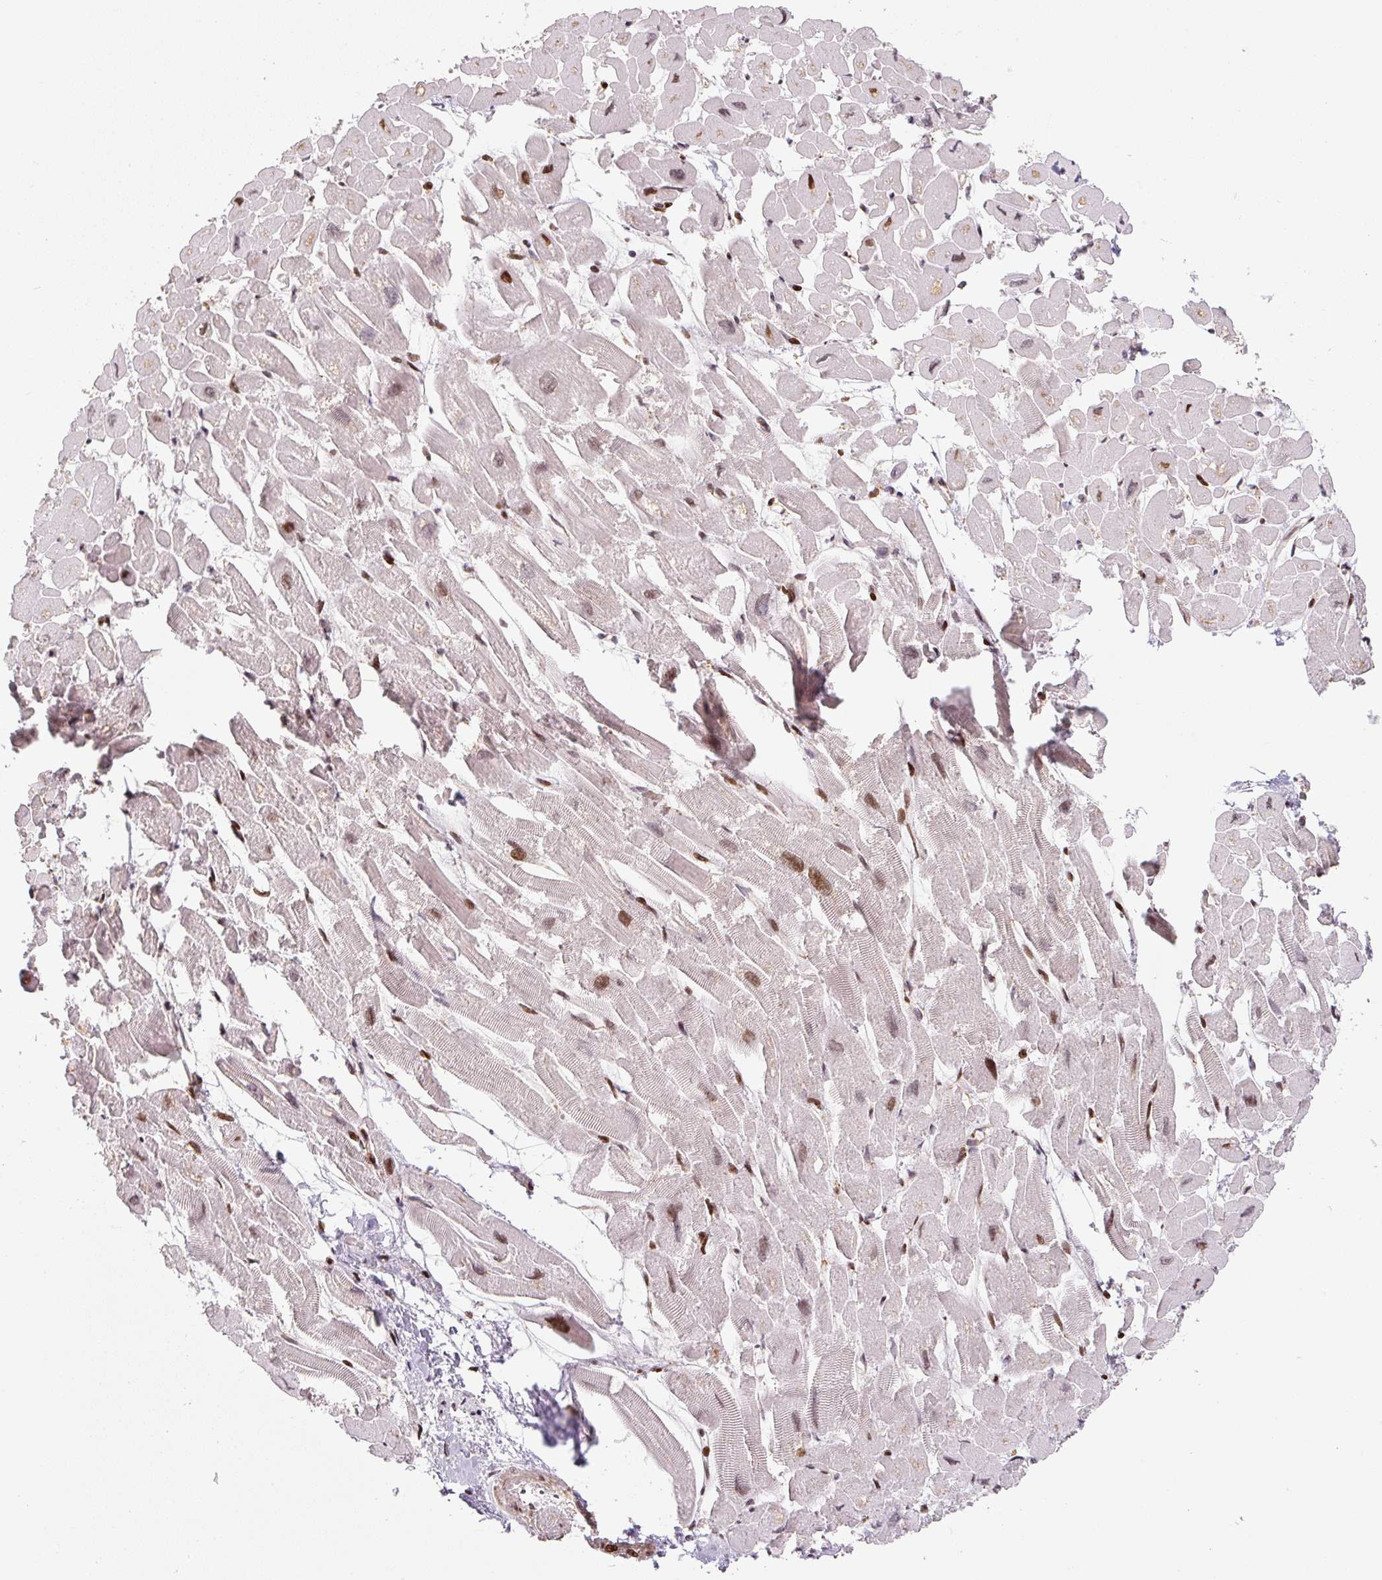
{"staining": {"intensity": "strong", "quantity": ">75%", "location": "nuclear"}, "tissue": "heart muscle", "cell_type": "Cardiomyocytes", "image_type": "normal", "snomed": [{"axis": "morphology", "description": "Normal tissue, NOS"}, {"axis": "topography", "description": "Heart"}], "caption": "An image showing strong nuclear positivity in about >75% of cardiomyocytes in normal heart muscle, as visualized by brown immunohistochemical staining.", "gene": "PYDC2", "patient": {"sex": "male", "age": 54}}